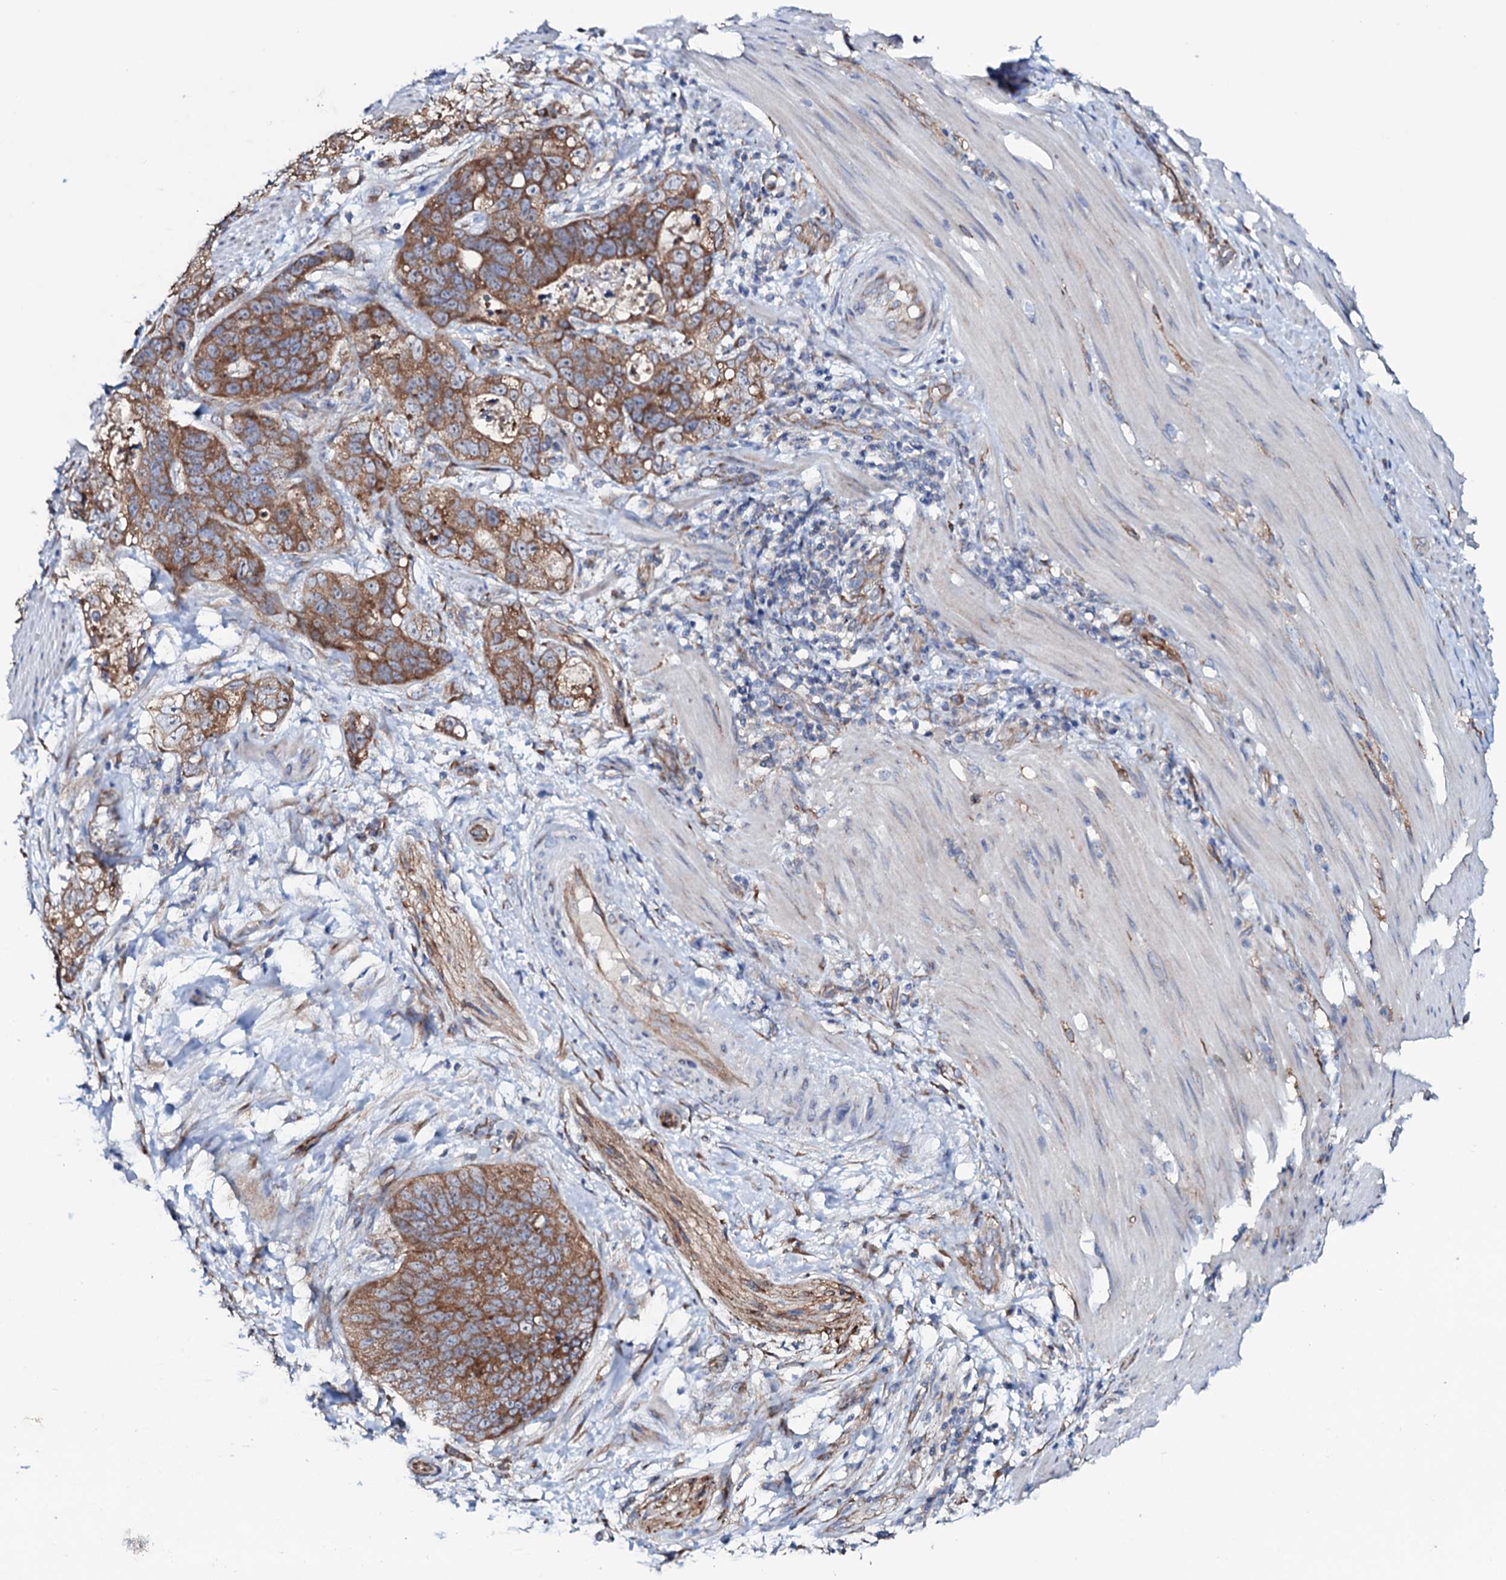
{"staining": {"intensity": "moderate", "quantity": ">75%", "location": "cytoplasmic/membranous"}, "tissue": "stomach cancer", "cell_type": "Tumor cells", "image_type": "cancer", "snomed": [{"axis": "morphology", "description": "Normal tissue, NOS"}, {"axis": "morphology", "description": "Adenocarcinoma, NOS"}, {"axis": "topography", "description": "Stomach"}], "caption": "Moderate cytoplasmic/membranous staining for a protein is present in about >75% of tumor cells of adenocarcinoma (stomach) using immunohistochemistry (IHC).", "gene": "STARD13", "patient": {"sex": "female", "age": 89}}